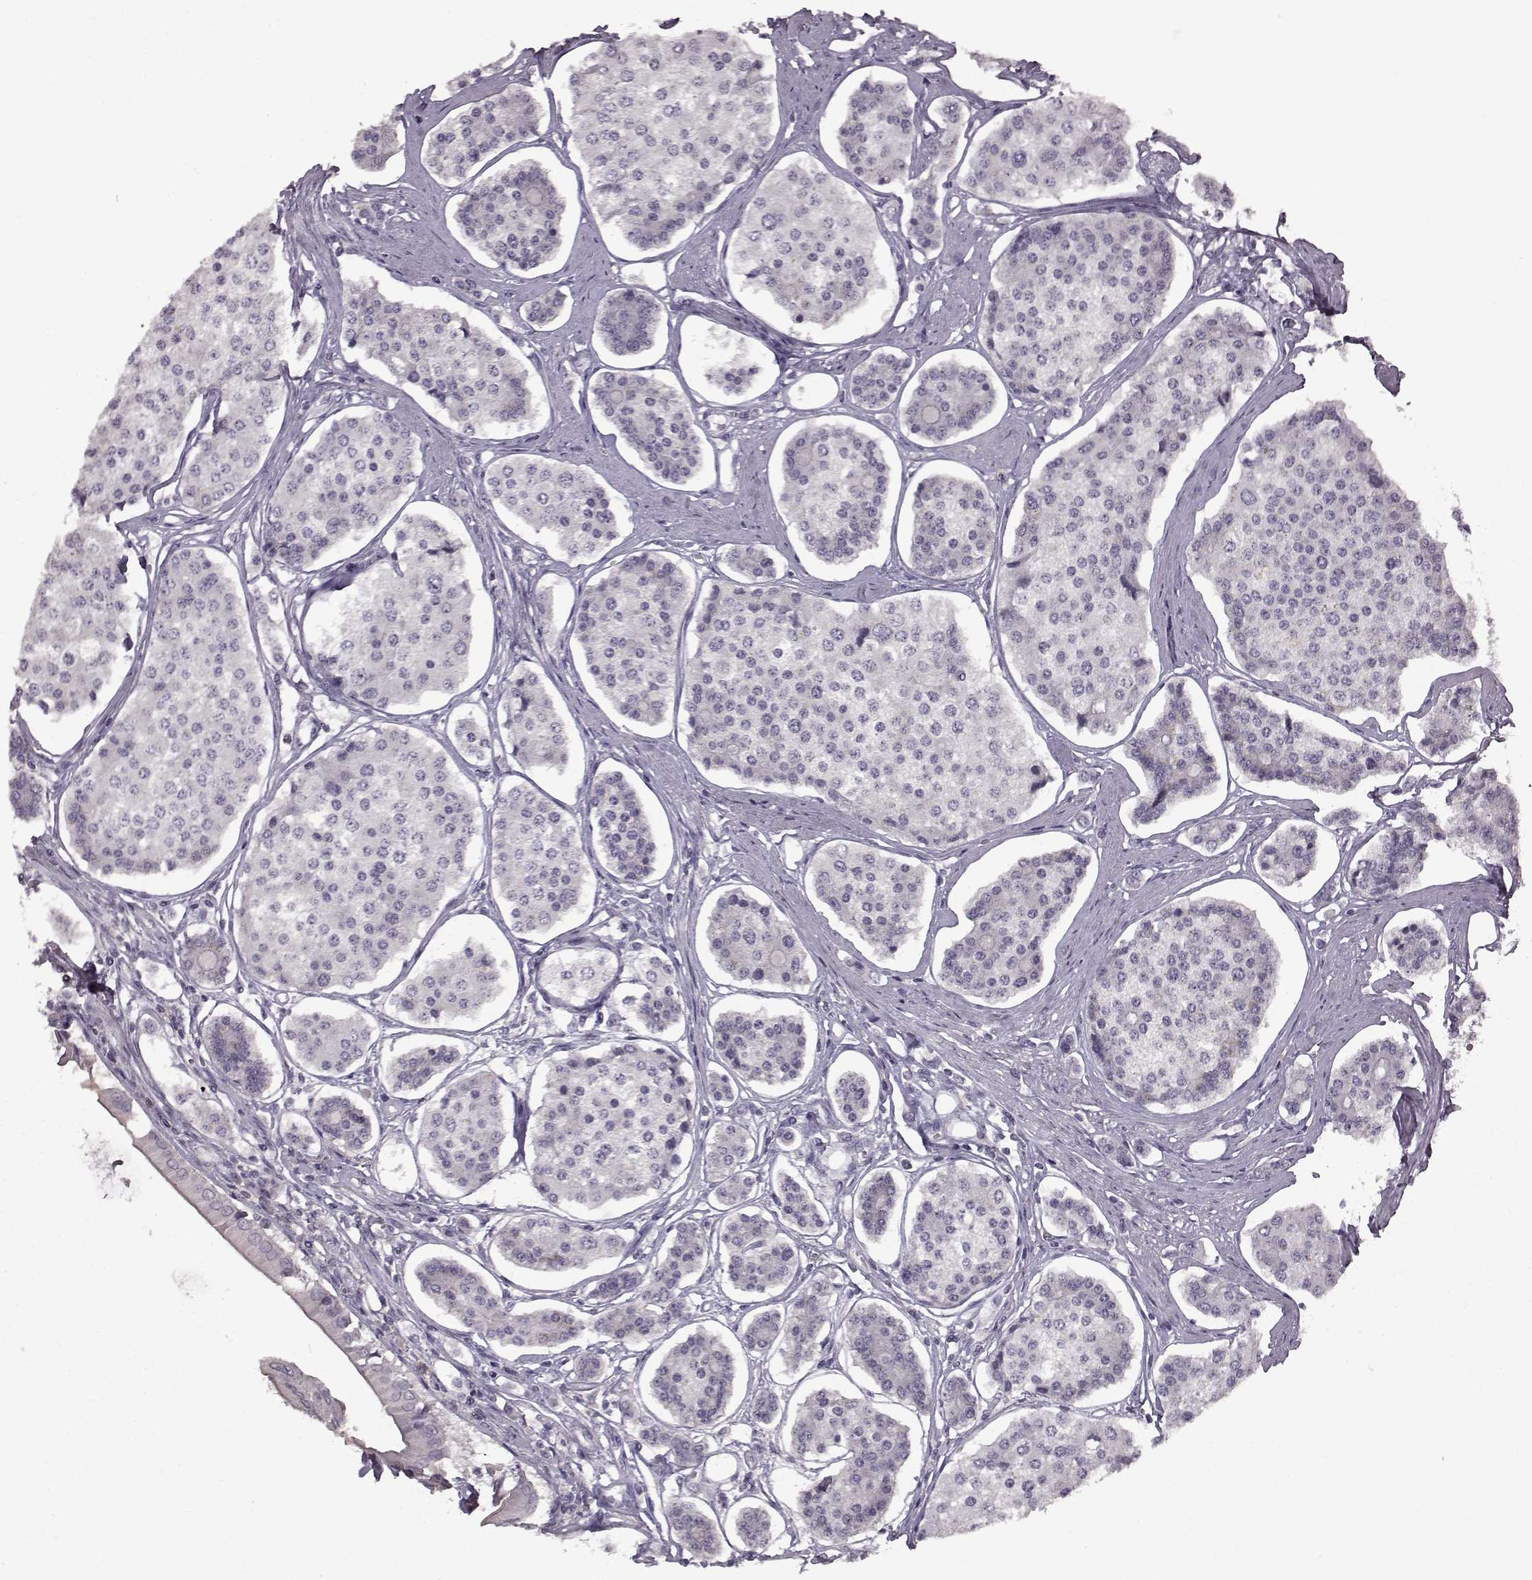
{"staining": {"intensity": "negative", "quantity": "none", "location": "none"}, "tissue": "carcinoid", "cell_type": "Tumor cells", "image_type": "cancer", "snomed": [{"axis": "morphology", "description": "Carcinoid, malignant, NOS"}, {"axis": "topography", "description": "Small intestine"}], "caption": "Tumor cells are negative for brown protein staining in carcinoid (malignant).", "gene": "LHB", "patient": {"sex": "female", "age": 65}}